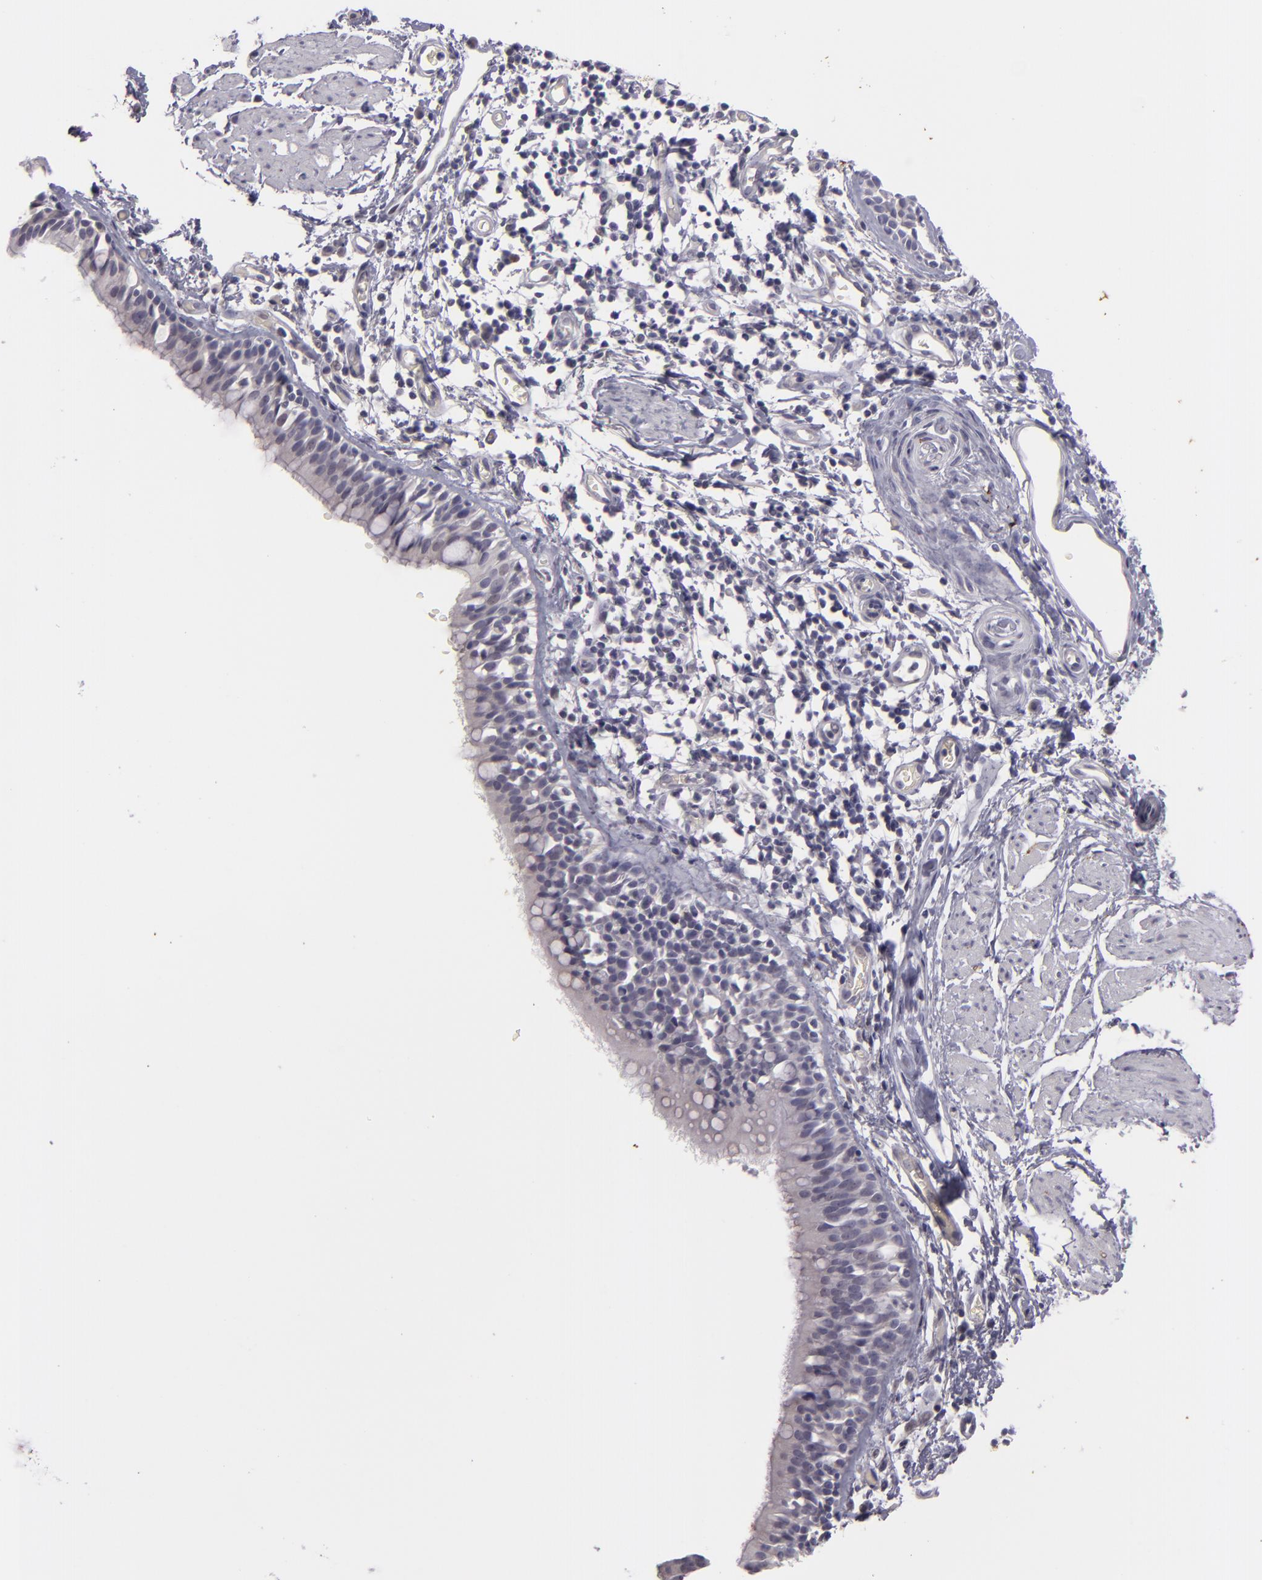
{"staining": {"intensity": "negative", "quantity": "none", "location": "none"}, "tissue": "bronchus", "cell_type": "Respiratory epithelial cells", "image_type": "normal", "snomed": [{"axis": "morphology", "description": "Normal tissue, NOS"}, {"axis": "topography", "description": "Lymph node of abdomen"}, {"axis": "topography", "description": "Lymph node of pelvis"}], "caption": "High power microscopy image of an immunohistochemistry histopathology image of unremarkable bronchus, revealing no significant expression in respiratory epithelial cells. The staining is performed using DAB (3,3'-diaminobenzidine) brown chromogen with nuclei counter-stained in using hematoxylin.", "gene": "SNCB", "patient": {"sex": "female", "age": 65}}